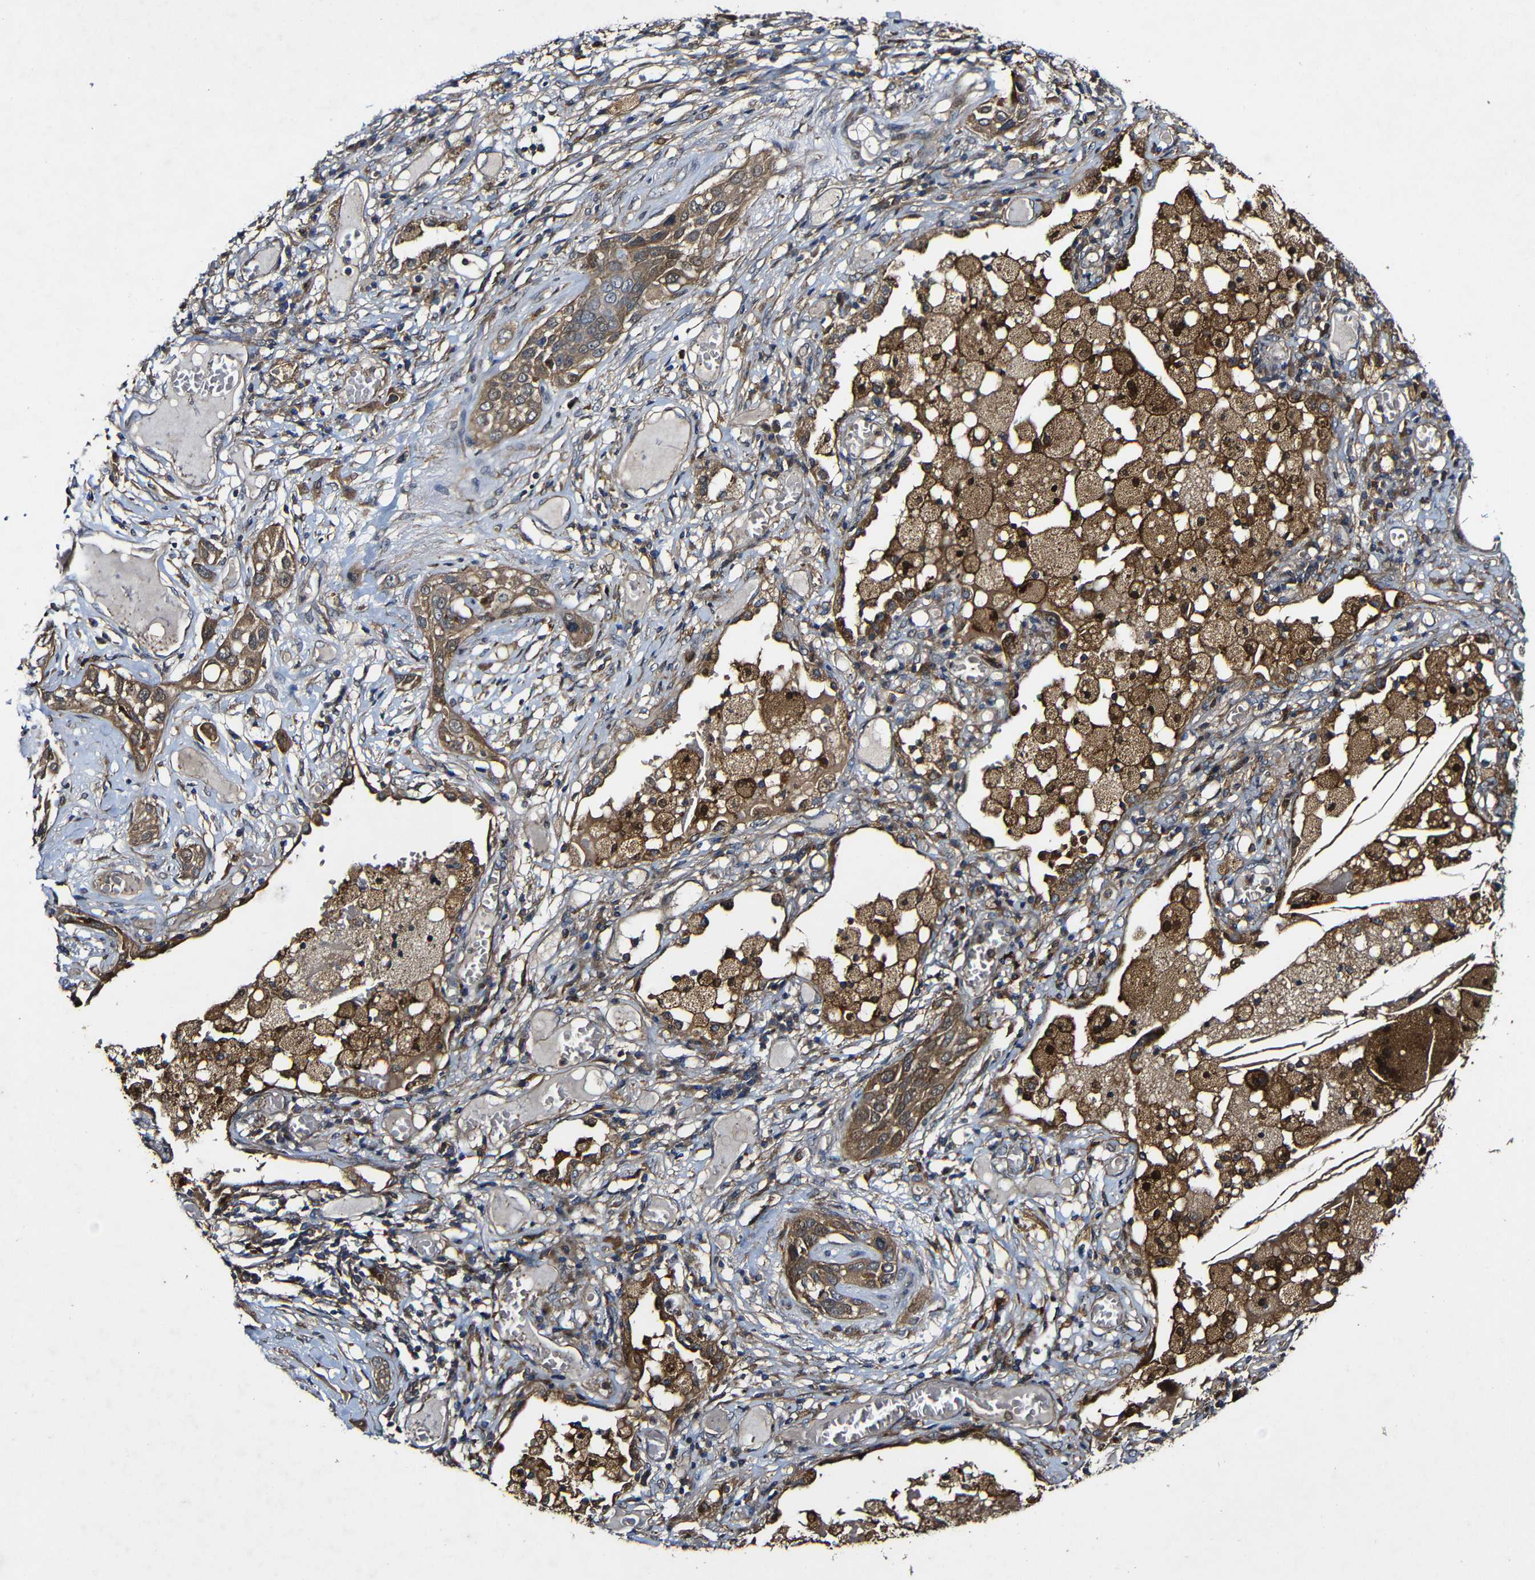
{"staining": {"intensity": "moderate", "quantity": ">75%", "location": "cytoplasmic/membranous"}, "tissue": "lung cancer", "cell_type": "Tumor cells", "image_type": "cancer", "snomed": [{"axis": "morphology", "description": "Squamous cell carcinoma, NOS"}, {"axis": "topography", "description": "Lung"}], "caption": "This histopathology image exhibits immunohistochemistry staining of human lung cancer, with medium moderate cytoplasmic/membranous positivity in approximately >75% of tumor cells.", "gene": "GSDME", "patient": {"sex": "male", "age": 71}}